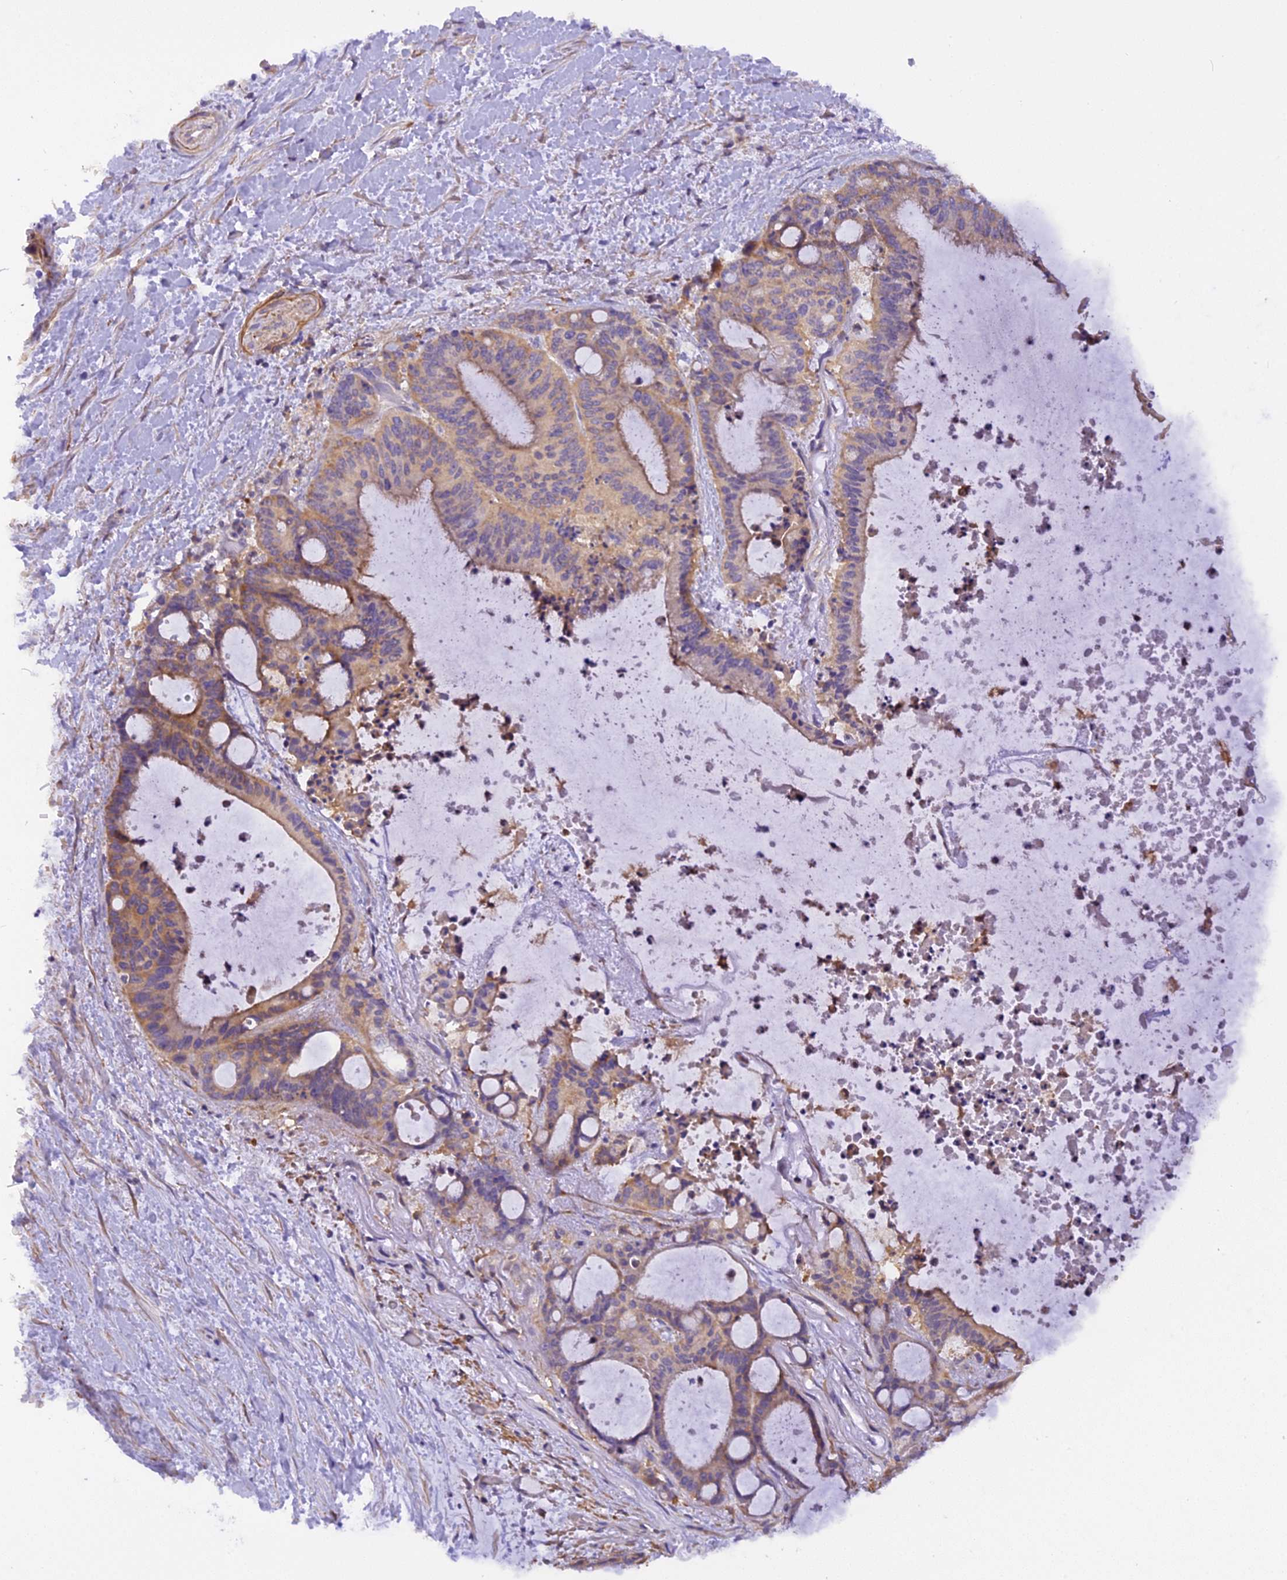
{"staining": {"intensity": "weak", "quantity": "25%-75%", "location": "cytoplasmic/membranous"}, "tissue": "liver cancer", "cell_type": "Tumor cells", "image_type": "cancer", "snomed": [{"axis": "morphology", "description": "Normal tissue, NOS"}, {"axis": "morphology", "description": "Cholangiocarcinoma"}, {"axis": "topography", "description": "Liver"}, {"axis": "topography", "description": "Peripheral nerve tissue"}], "caption": "This is a photomicrograph of IHC staining of liver cancer (cholangiocarcinoma), which shows weak expression in the cytoplasmic/membranous of tumor cells.", "gene": "STOML1", "patient": {"sex": "female", "age": 73}}